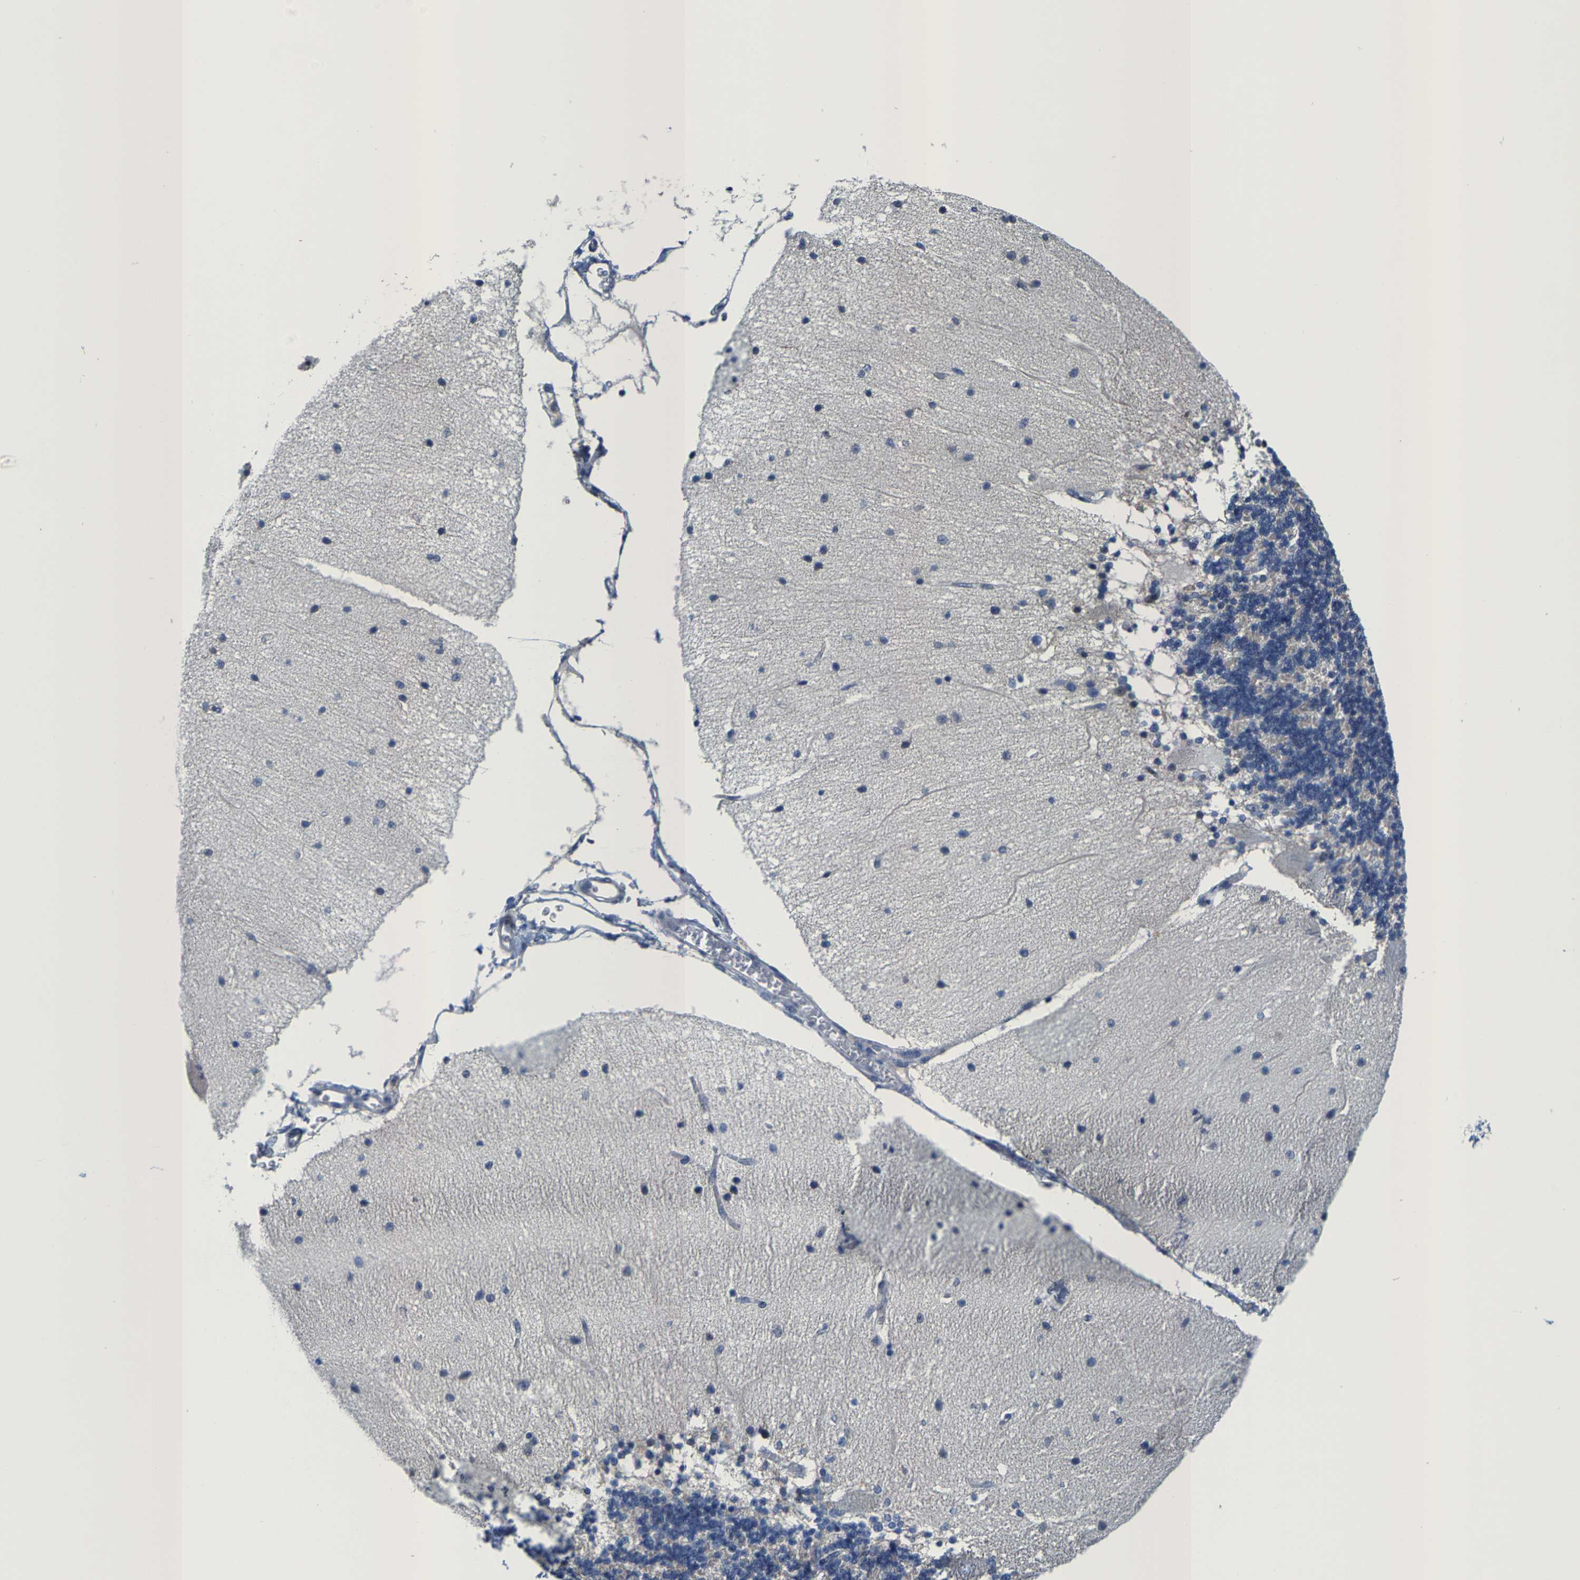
{"staining": {"intensity": "negative", "quantity": "none", "location": "none"}, "tissue": "cerebellum", "cell_type": "Cells in granular layer", "image_type": "normal", "snomed": [{"axis": "morphology", "description": "Normal tissue, NOS"}, {"axis": "topography", "description": "Cerebellum"}], "caption": "This image is of normal cerebellum stained with IHC to label a protein in brown with the nuclei are counter-stained blue. There is no expression in cells in granular layer. (DAB IHC visualized using brightfield microscopy, high magnification).", "gene": "KLHL1", "patient": {"sex": "female", "age": 54}}